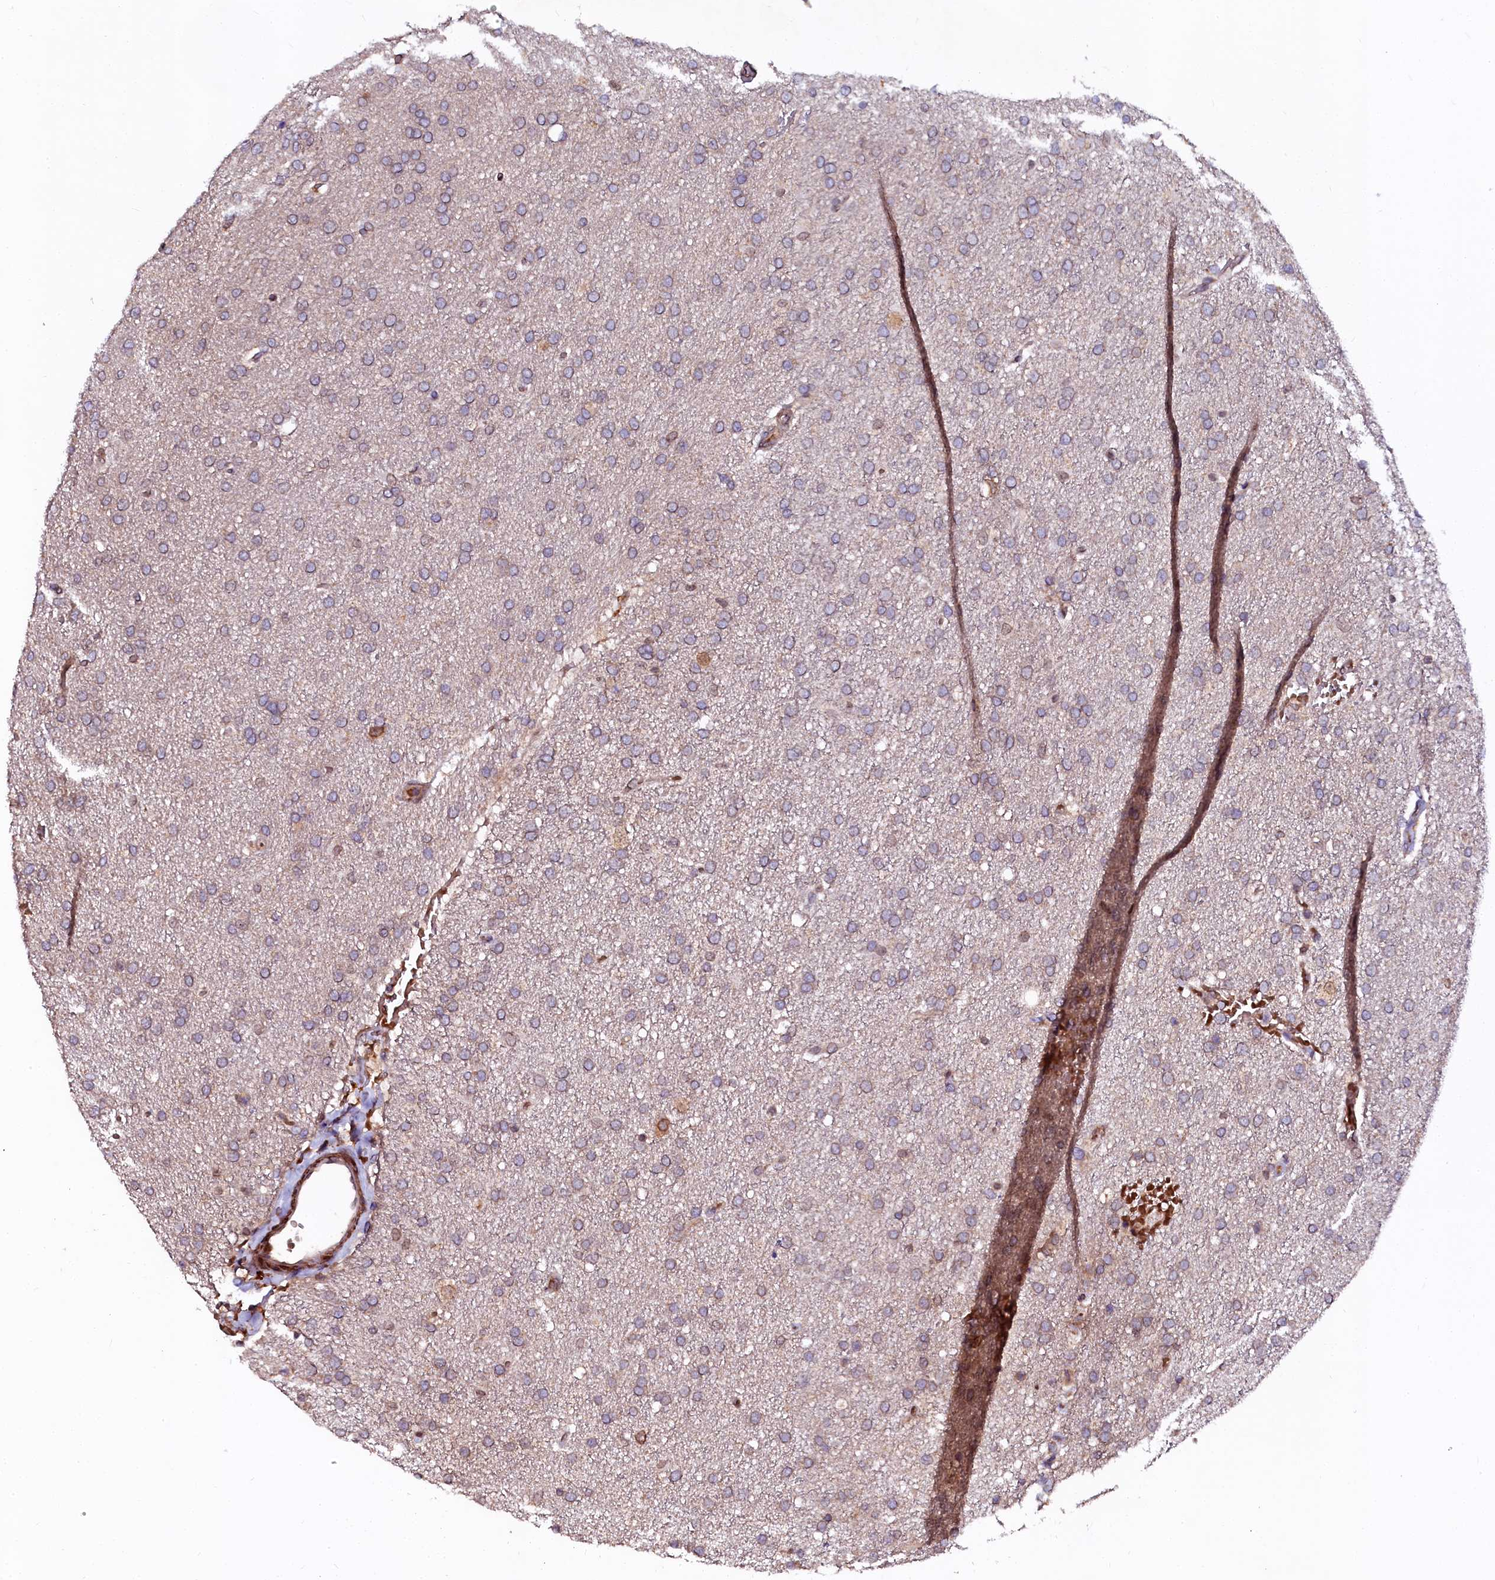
{"staining": {"intensity": "negative", "quantity": "none", "location": "none"}, "tissue": "glioma", "cell_type": "Tumor cells", "image_type": "cancer", "snomed": [{"axis": "morphology", "description": "Glioma, malignant, High grade"}, {"axis": "topography", "description": "Brain"}], "caption": "Immunohistochemistry photomicrograph of human malignant high-grade glioma stained for a protein (brown), which displays no staining in tumor cells.", "gene": "N4BP1", "patient": {"sex": "male", "age": 72}}